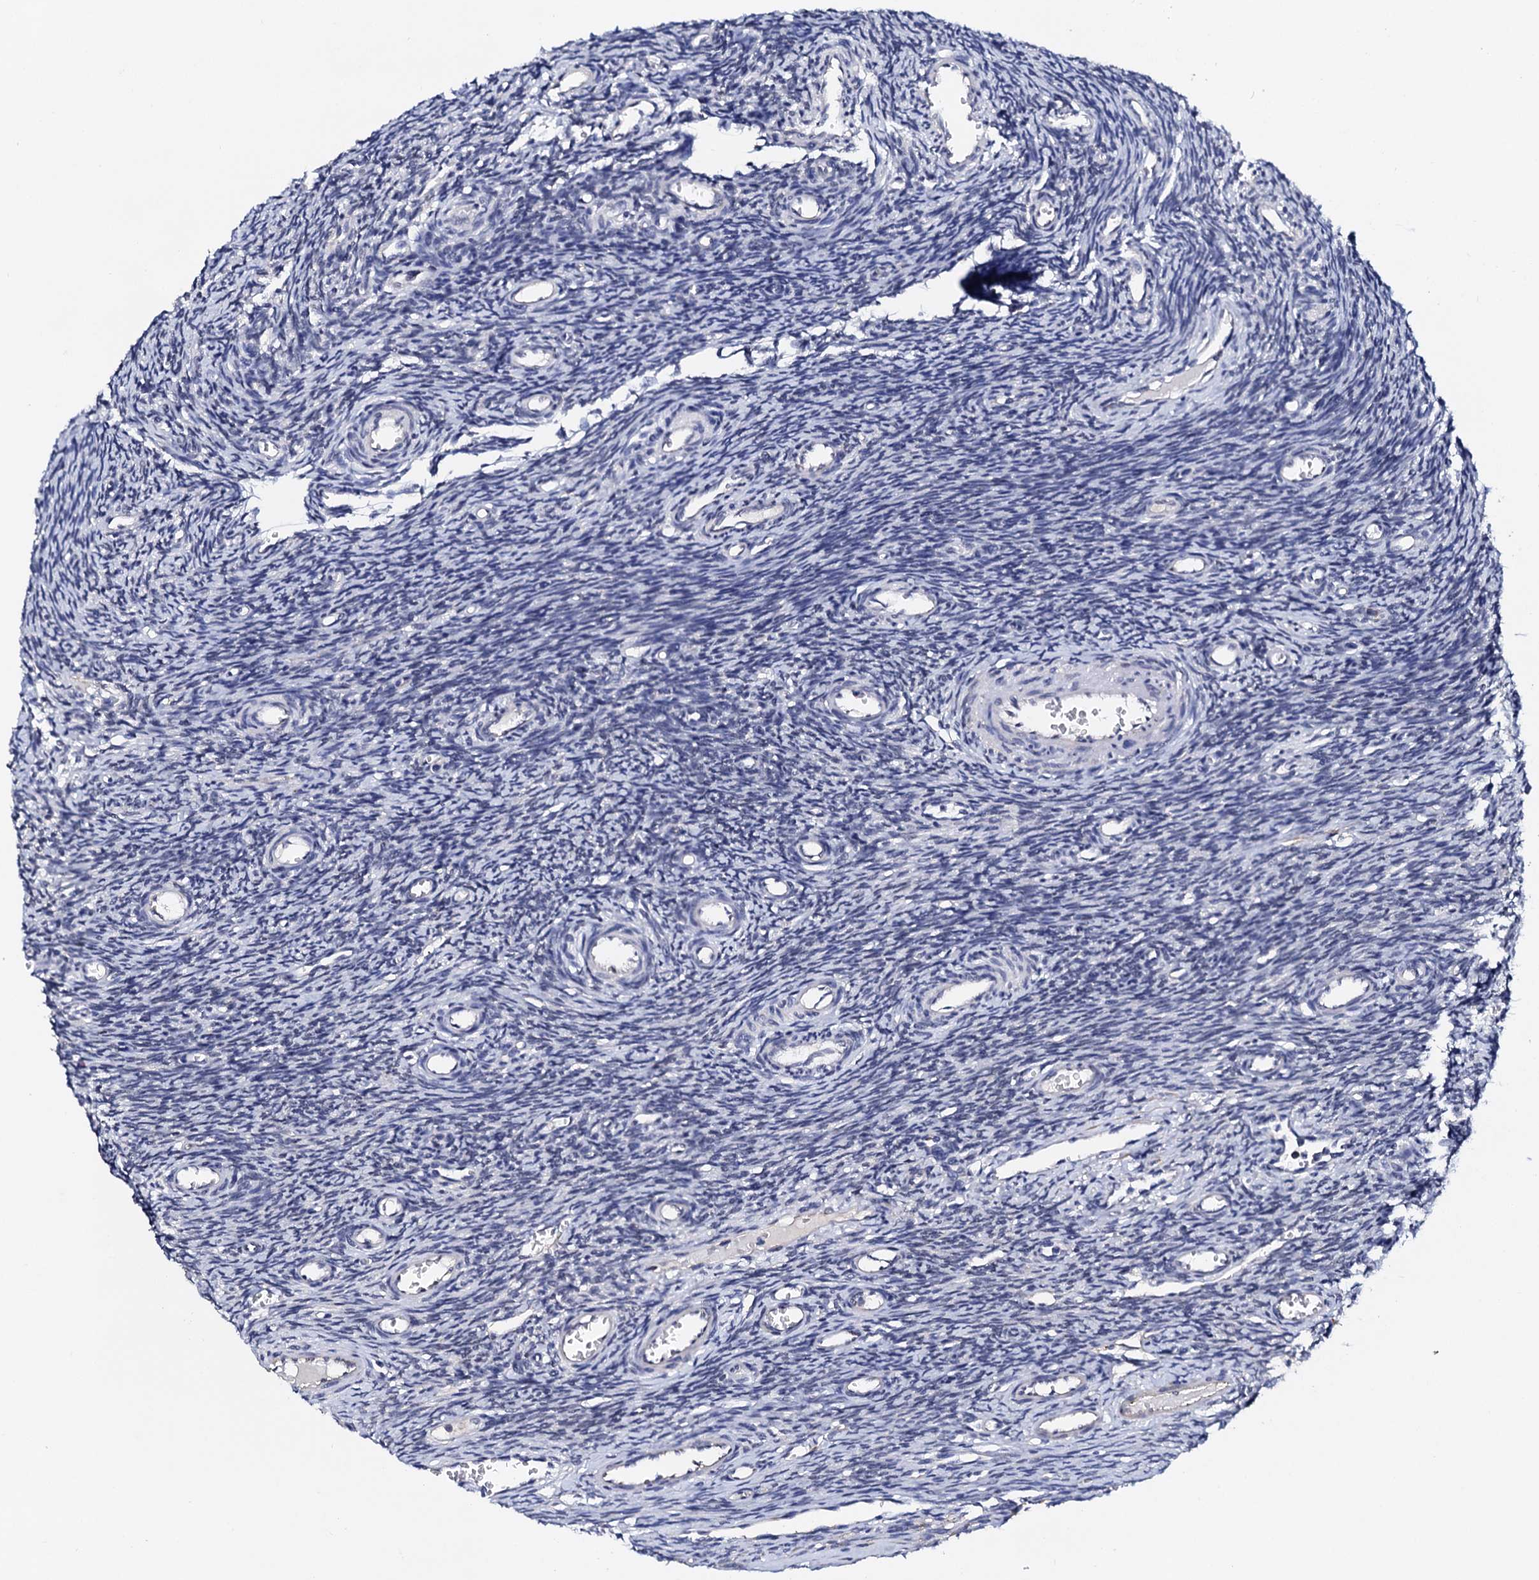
{"staining": {"intensity": "negative", "quantity": "none", "location": "none"}, "tissue": "ovary", "cell_type": "Ovarian stroma cells", "image_type": "normal", "snomed": [{"axis": "morphology", "description": "Normal tissue, NOS"}, {"axis": "topography", "description": "Ovary"}], "caption": "DAB (3,3'-diaminobenzidine) immunohistochemical staining of unremarkable human ovary shows no significant staining in ovarian stroma cells. (DAB (3,3'-diaminobenzidine) immunohistochemistry visualized using brightfield microscopy, high magnification).", "gene": "NUP58", "patient": {"sex": "female", "age": 39}}